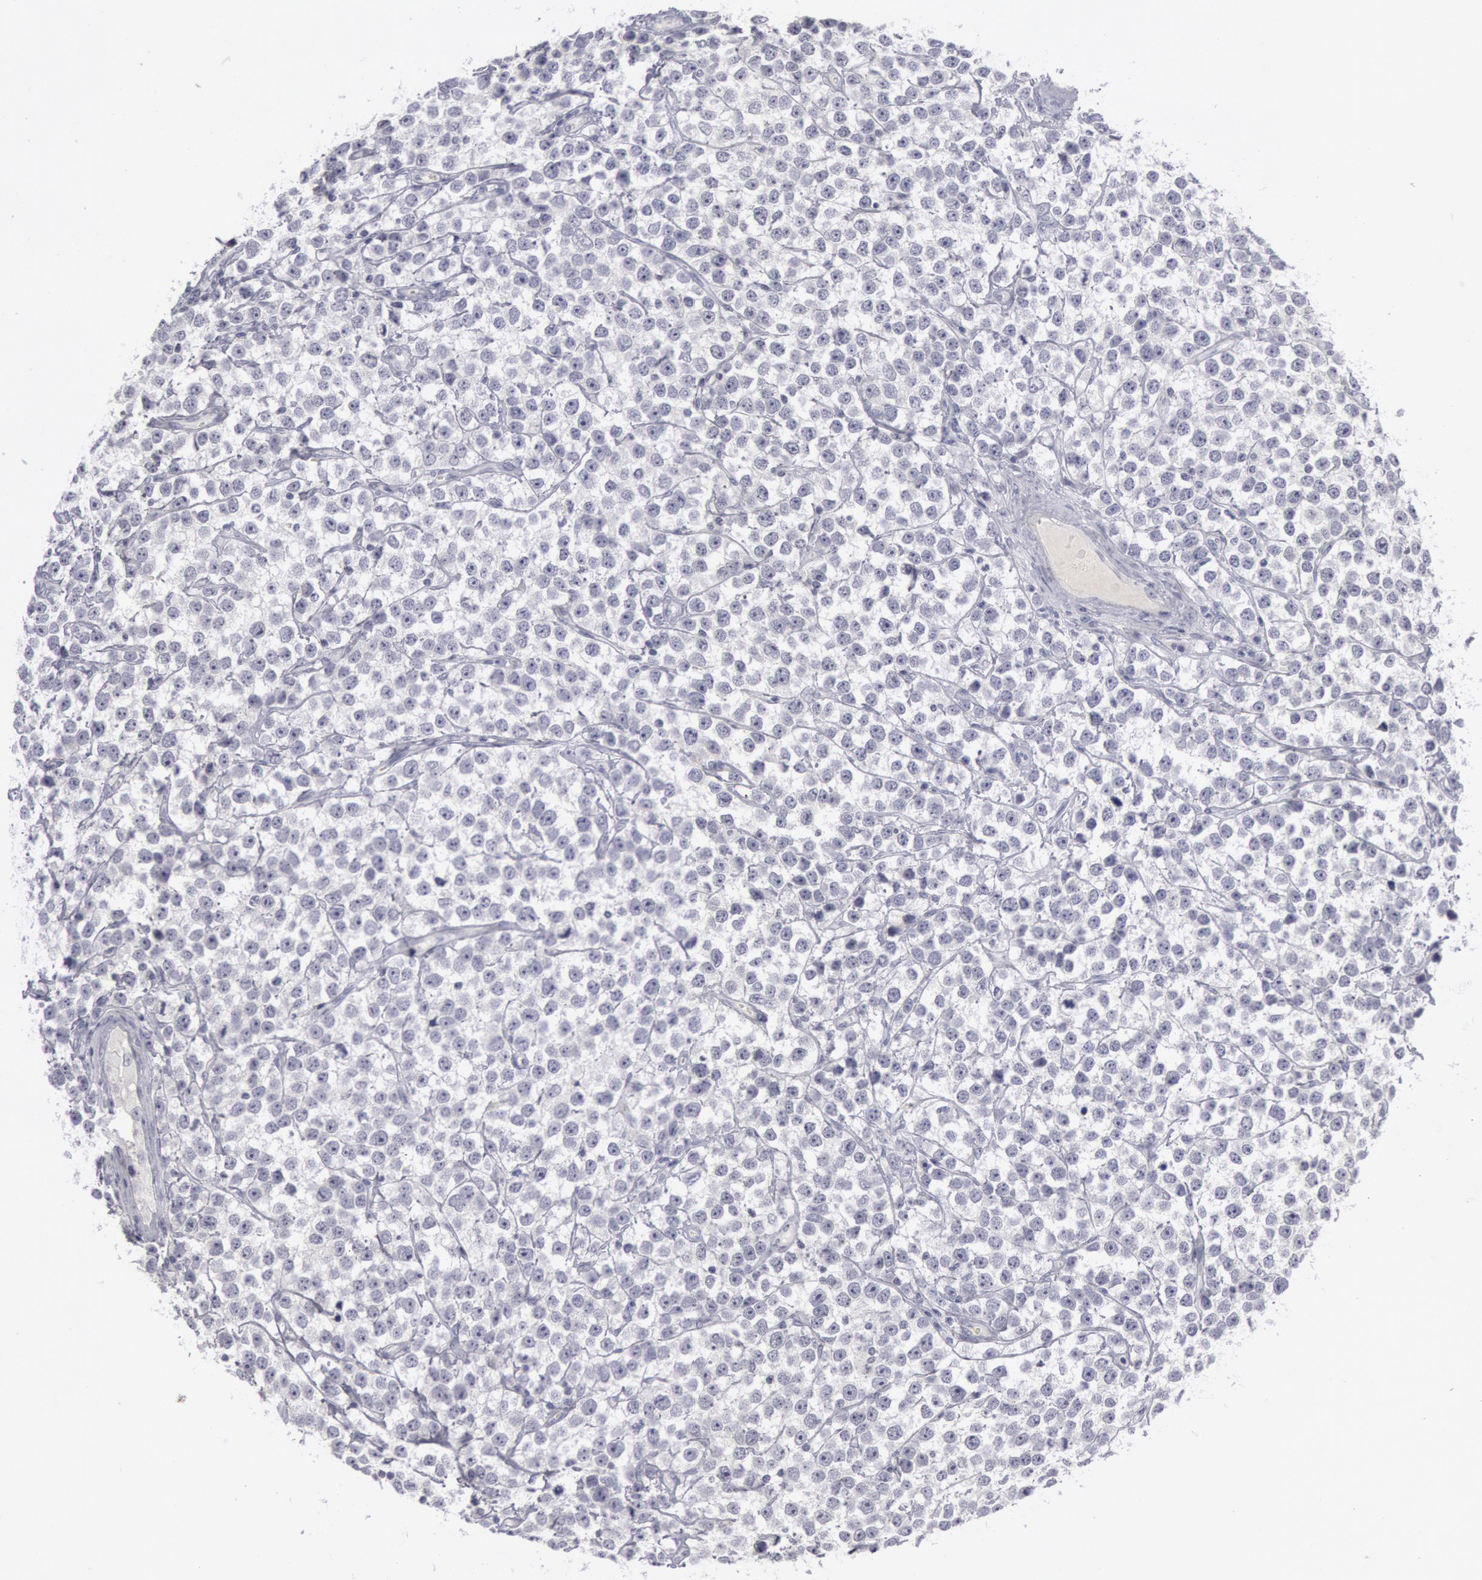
{"staining": {"intensity": "negative", "quantity": "none", "location": "none"}, "tissue": "testis cancer", "cell_type": "Tumor cells", "image_type": "cancer", "snomed": [{"axis": "morphology", "description": "Seminoma, NOS"}, {"axis": "topography", "description": "Testis"}], "caption": "High magnification brightfield microscopy of testis cancer (seminoma) stained with DAB (brown) and counterstained with hematoxylin (blue): tumor cells show no significant staining.", "gene": "KRT16", "patient": {"sex": "male", "age": 25}}